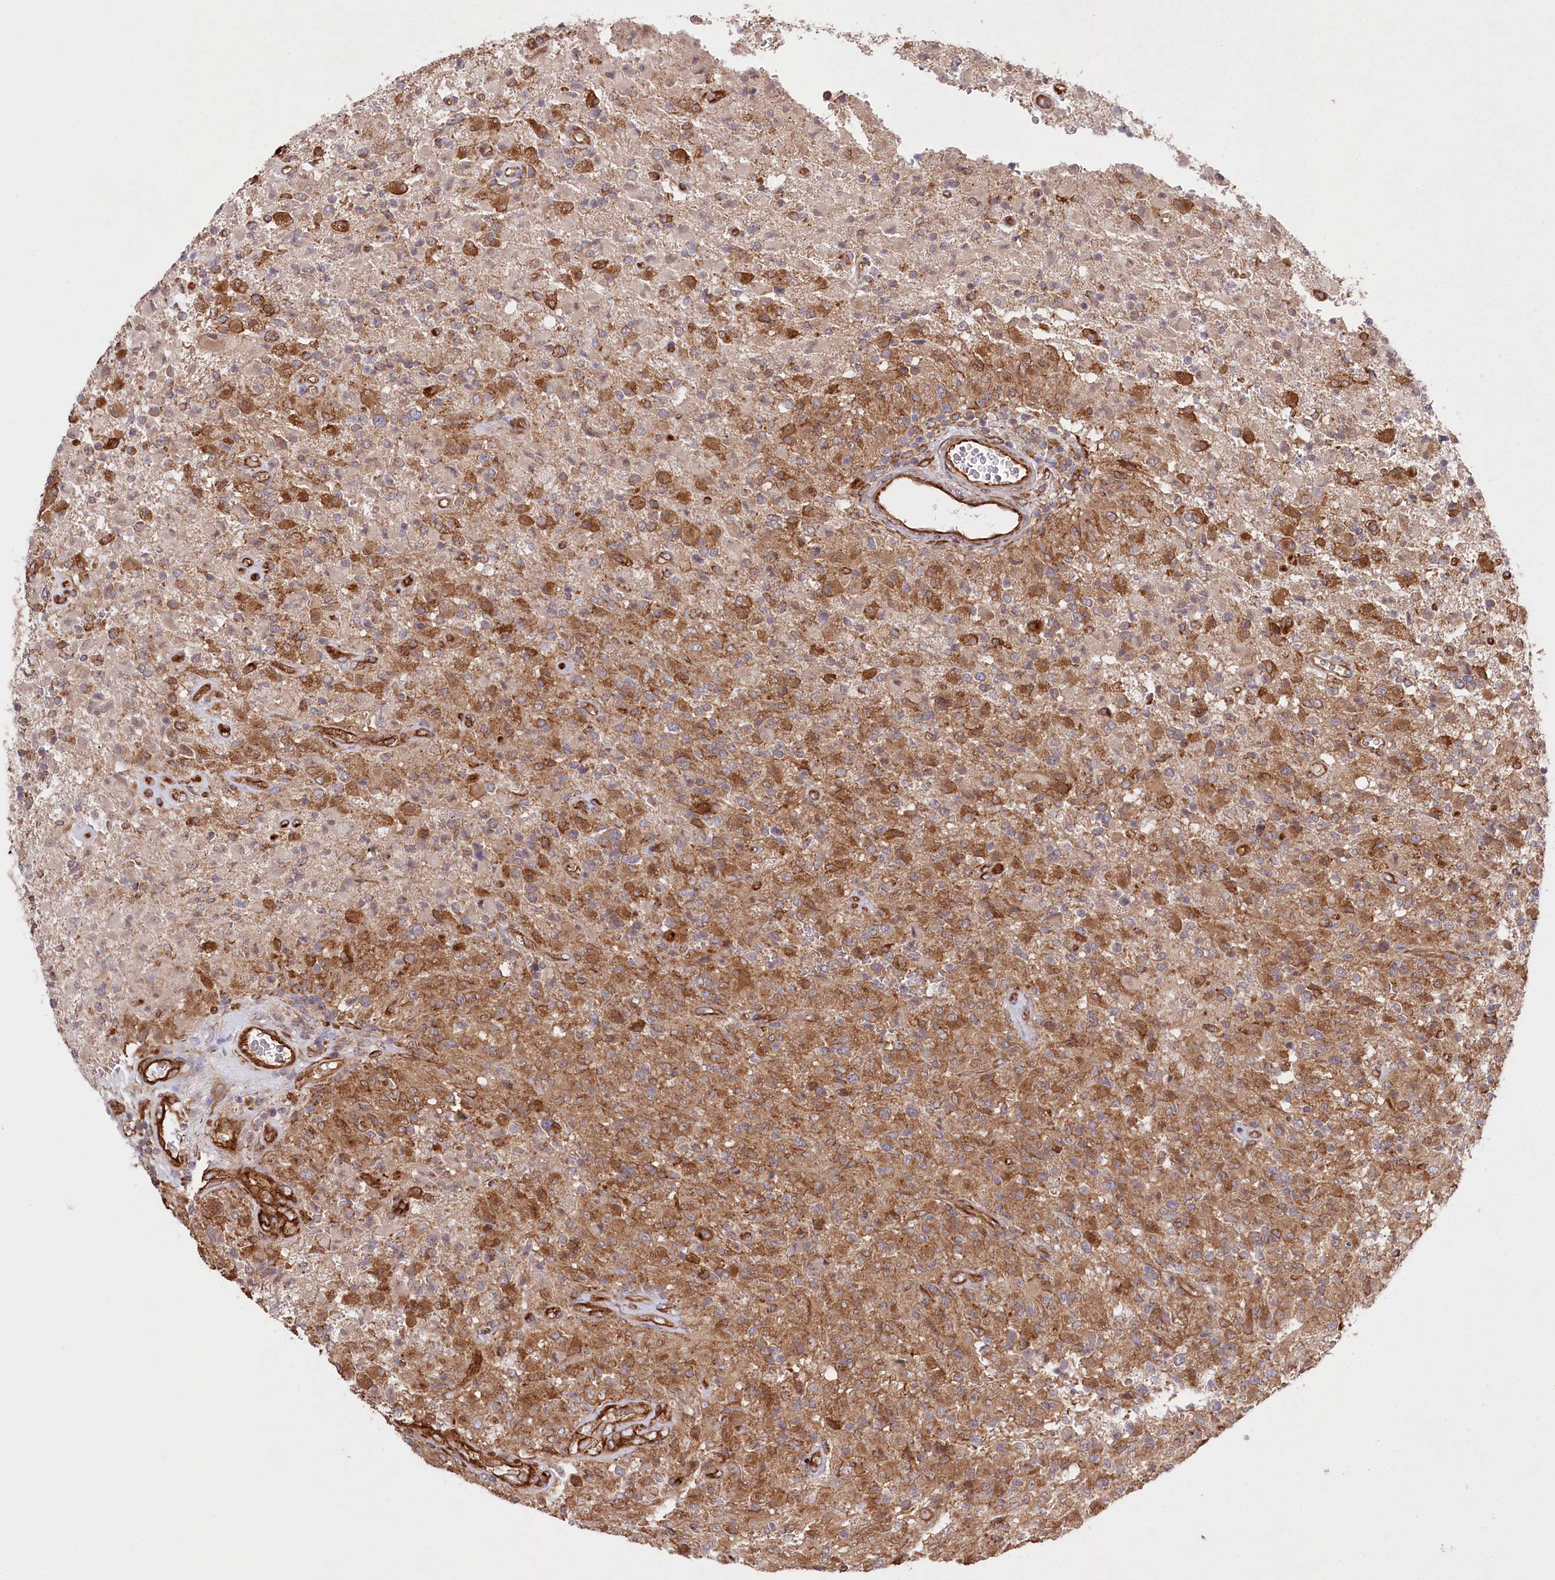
{"staining": {"intensity": "moderate", "quantity": "25%-75%", "location": "cytoplasmic/membranous"}, "tissue": "glioma", "cell_type": "Tumor cells", "image_type": "cancer", "snomed": [{"axis": "morphology", "description": "Glioma, malignant, High grade"}, {"axis": "topography", "description": "Brain"}], "caption": "Immunohistochemistry image of neoplastic tissue: human malignant high-grade glioma stained using immunohistochemistry (IHC) demonstrates medium levels of moderate protein expression localized specifically in the cytoplasmic/membranous of tumor cells, appearing as a cytoplasmic/membranous brown color.", "gene": "MTPAP", "patient": {"sex": "female", "age": 57}}